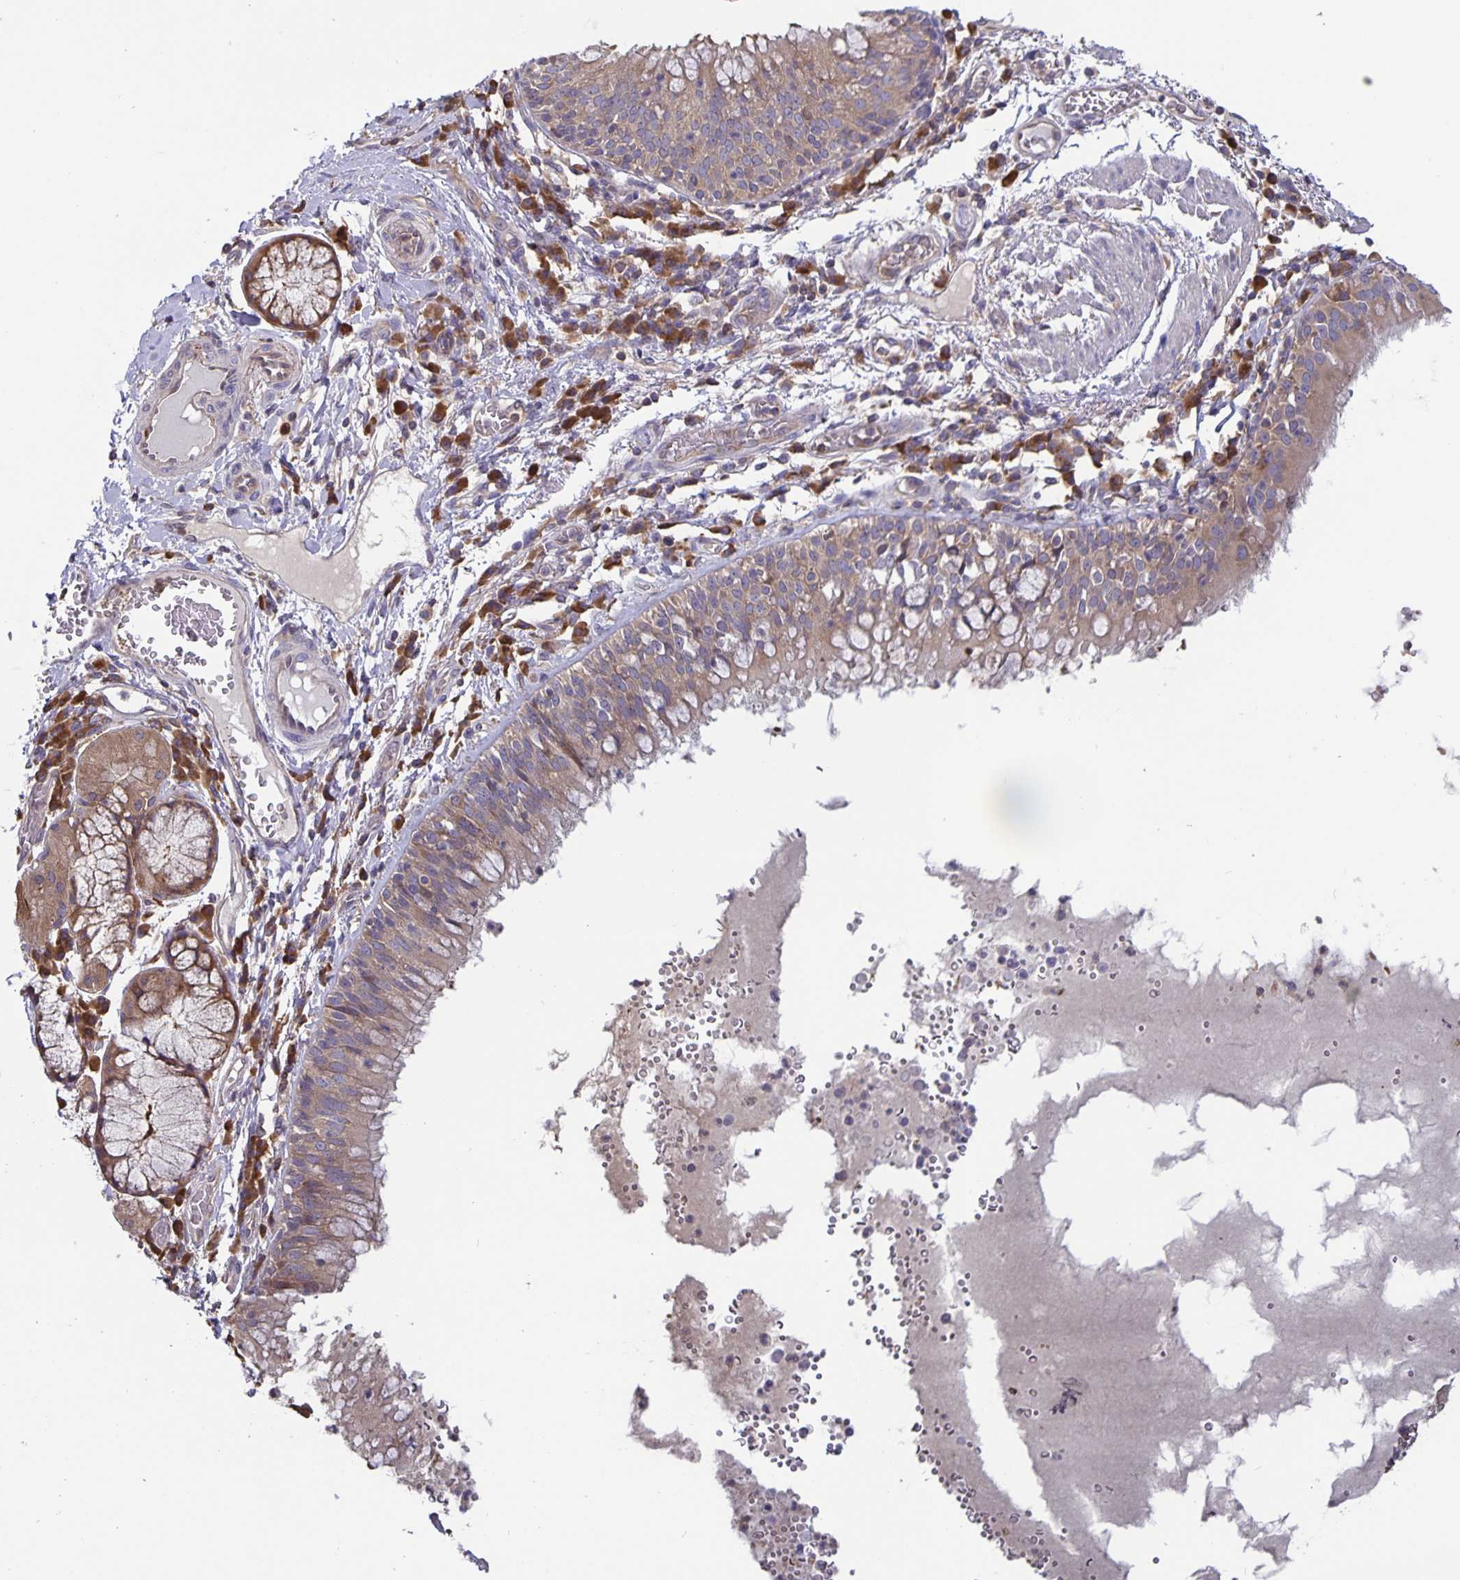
{"staining": {"intensity": "weak", "quantity": ">75%", "location": "cytoplasmic/membranous"}, "tissue": "bronchus", "cell_type": "Respiratory epithelial cells", "image_type": "normal", "snomed": [{"axis": "morphology", "description": "Normal tissue, NOS"}, {"axis": "topography", "description": "Cartilage tissue"}, {"axis": "topography", "description": "Bronchus"}], "caption": "Unremarkable bronchus exhibits weak cytoplasmic/membranous staining in about >75% of respiratory epithelial cells.", "gene": "FEM1C", "patient": {"sex": "male", "age": 56}}